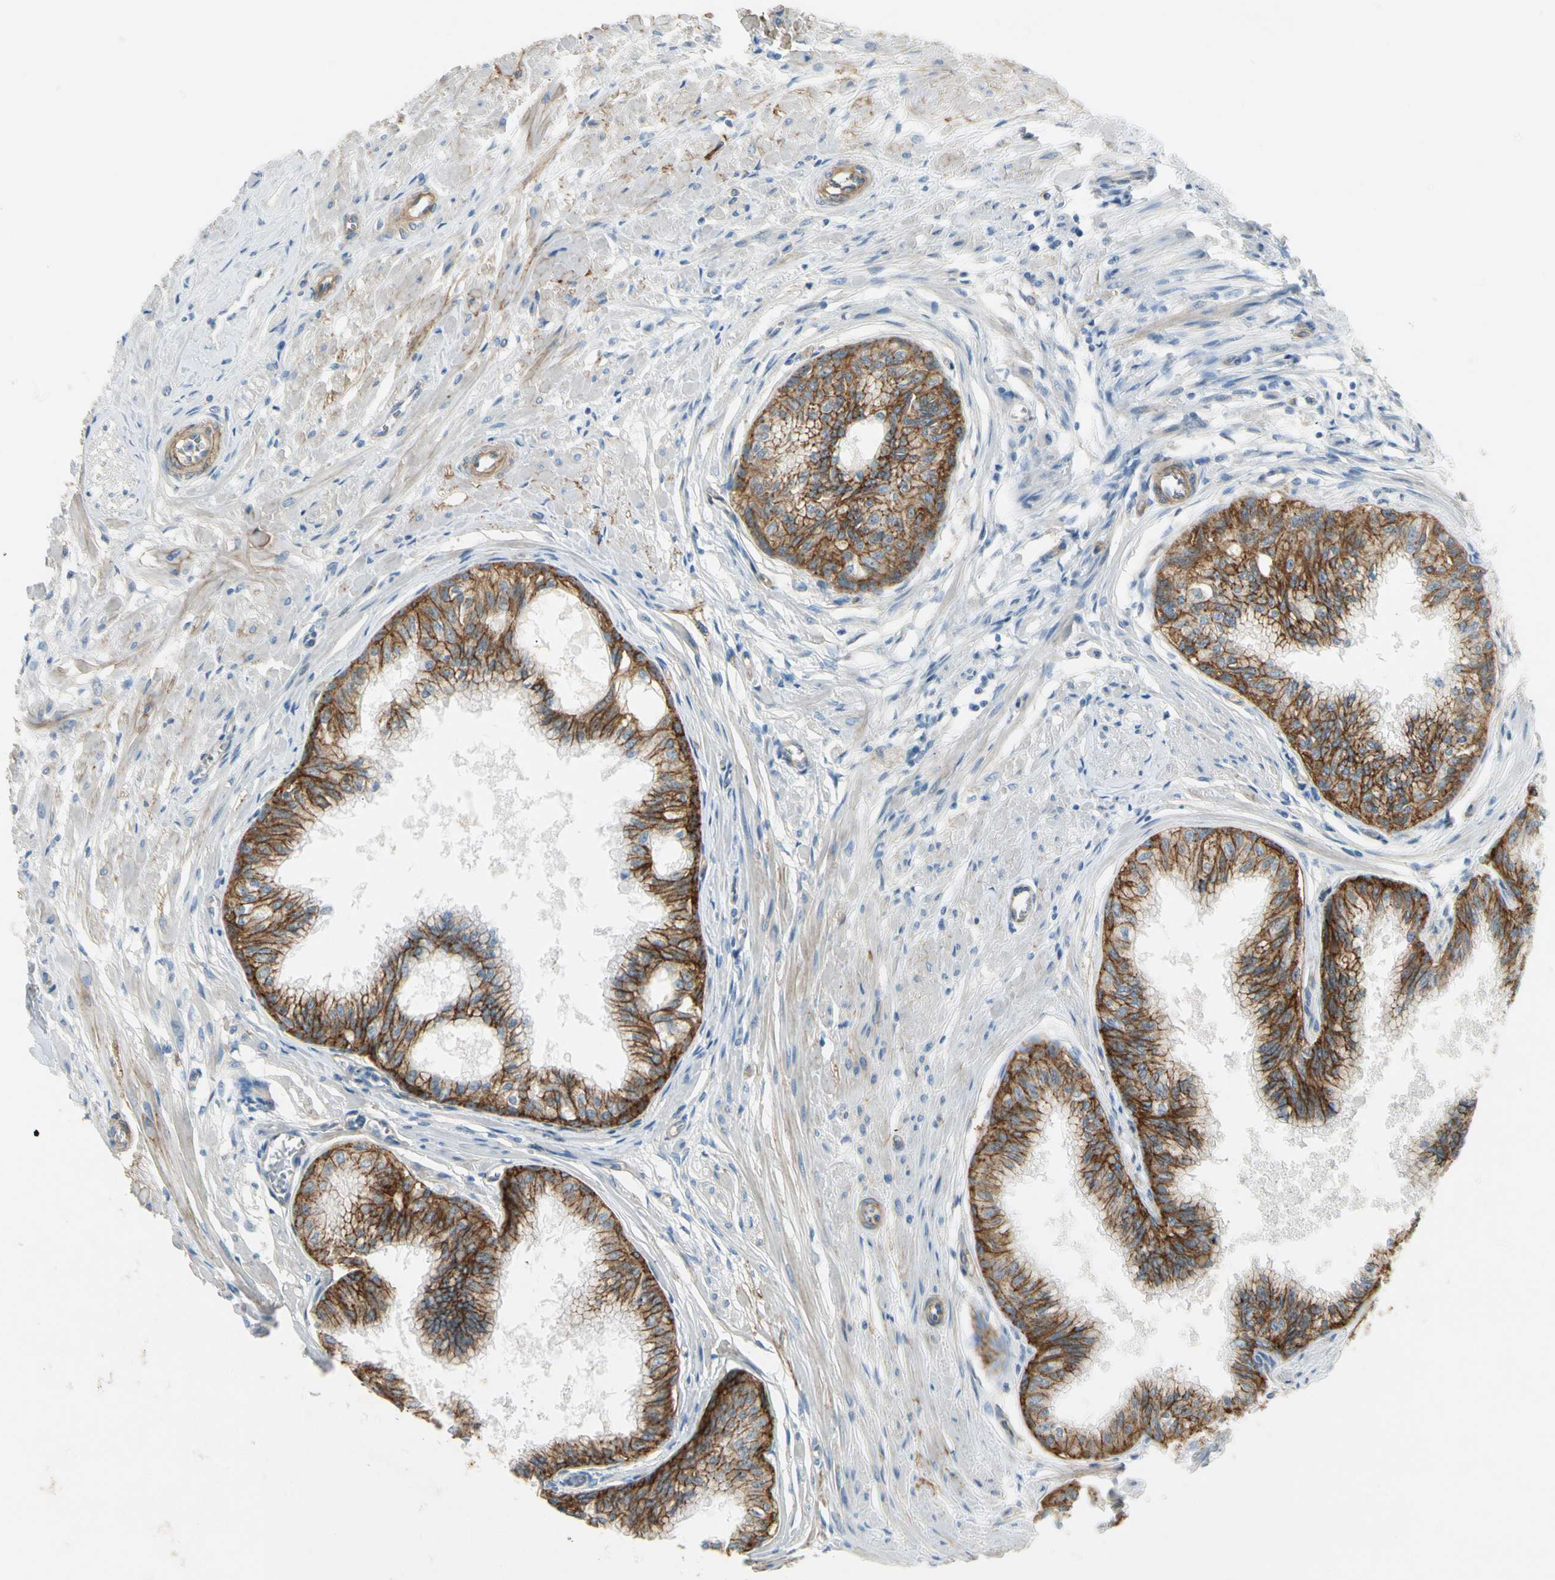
{"staining": {"intensity": "strong", "quantity": ">75%", "location": "cytoplasmic/membranous"}, "tissue": "prostate", "cell_type": "Glandular cells", "image_type": "normal", "snomed": [{"axis": "morphology", "description": "Normal tissue, NOS"}, {"axis": "topography", "description": "Prostate"}, {"axis": "topography", "description": "Seminal veicle"}], "caption": "This is an image of IHC staining of unremarkable prostate, which shows strong expression in the cytoplasmic/membranous of glandular cells.", "gene": "ITGA3", "patient": {"sex": "male", "age": 60}}